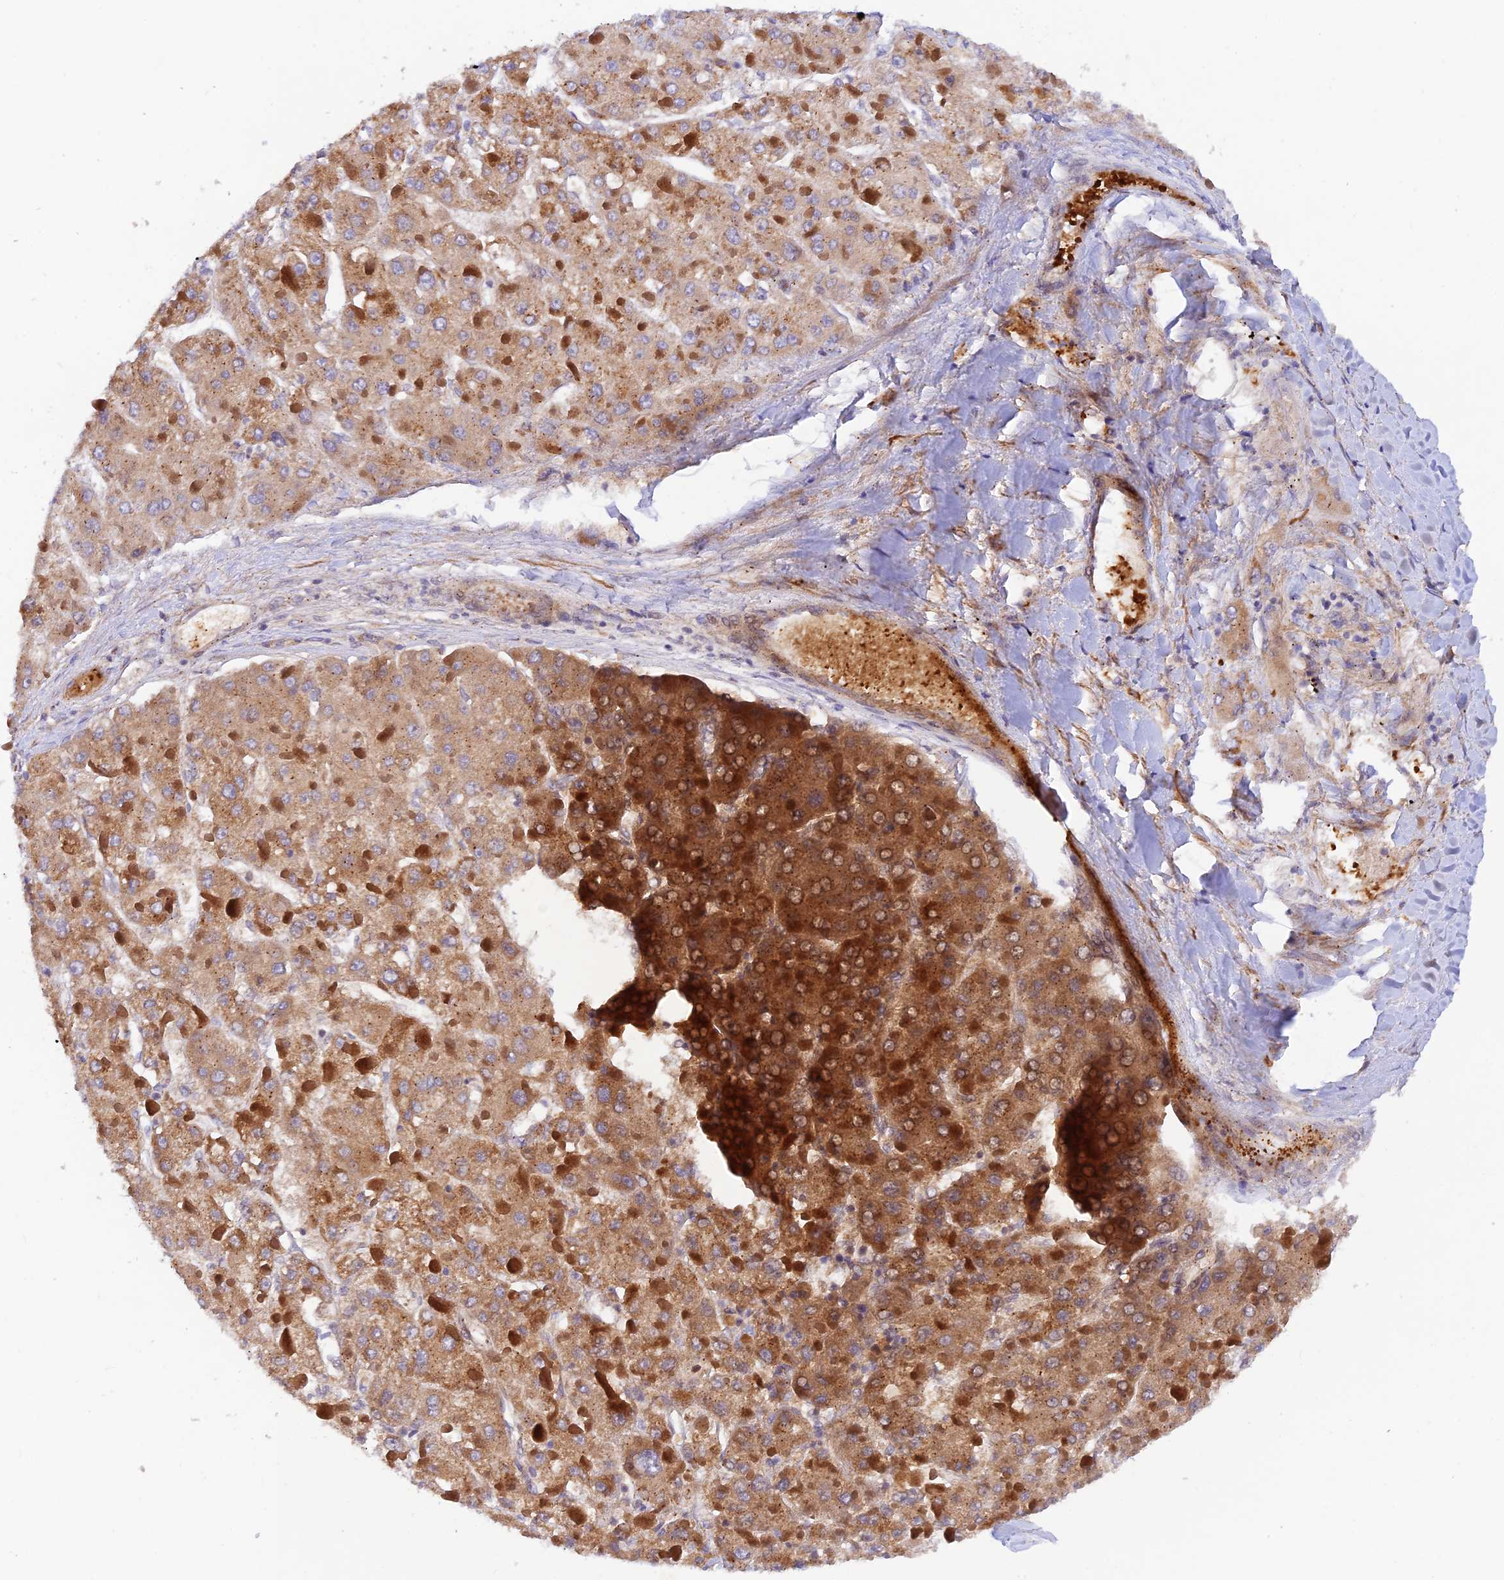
{"staining": {"intensity": "moderate", "quantity": ">75%", "location": "cytoplasmic/membranous"}, "tissue": "liver cancer", "cell_type": "Tumor cells", "image_type": "cancer", "snomed": [{"axis": "morphology", "description": "Carcinoma, Hepatocellular, NOS"}, {"axis": "topography", "description": "Liver"}], "caption": "Brown immunohistochemical staining in human liver cancer (hepatocellular carcinoma) shows moderate cytoplasmic/membranous positivity in approximately >75% of tumor cells.", "gene": "WDFY4", "patient": {"sex": "female", "age": 73}}